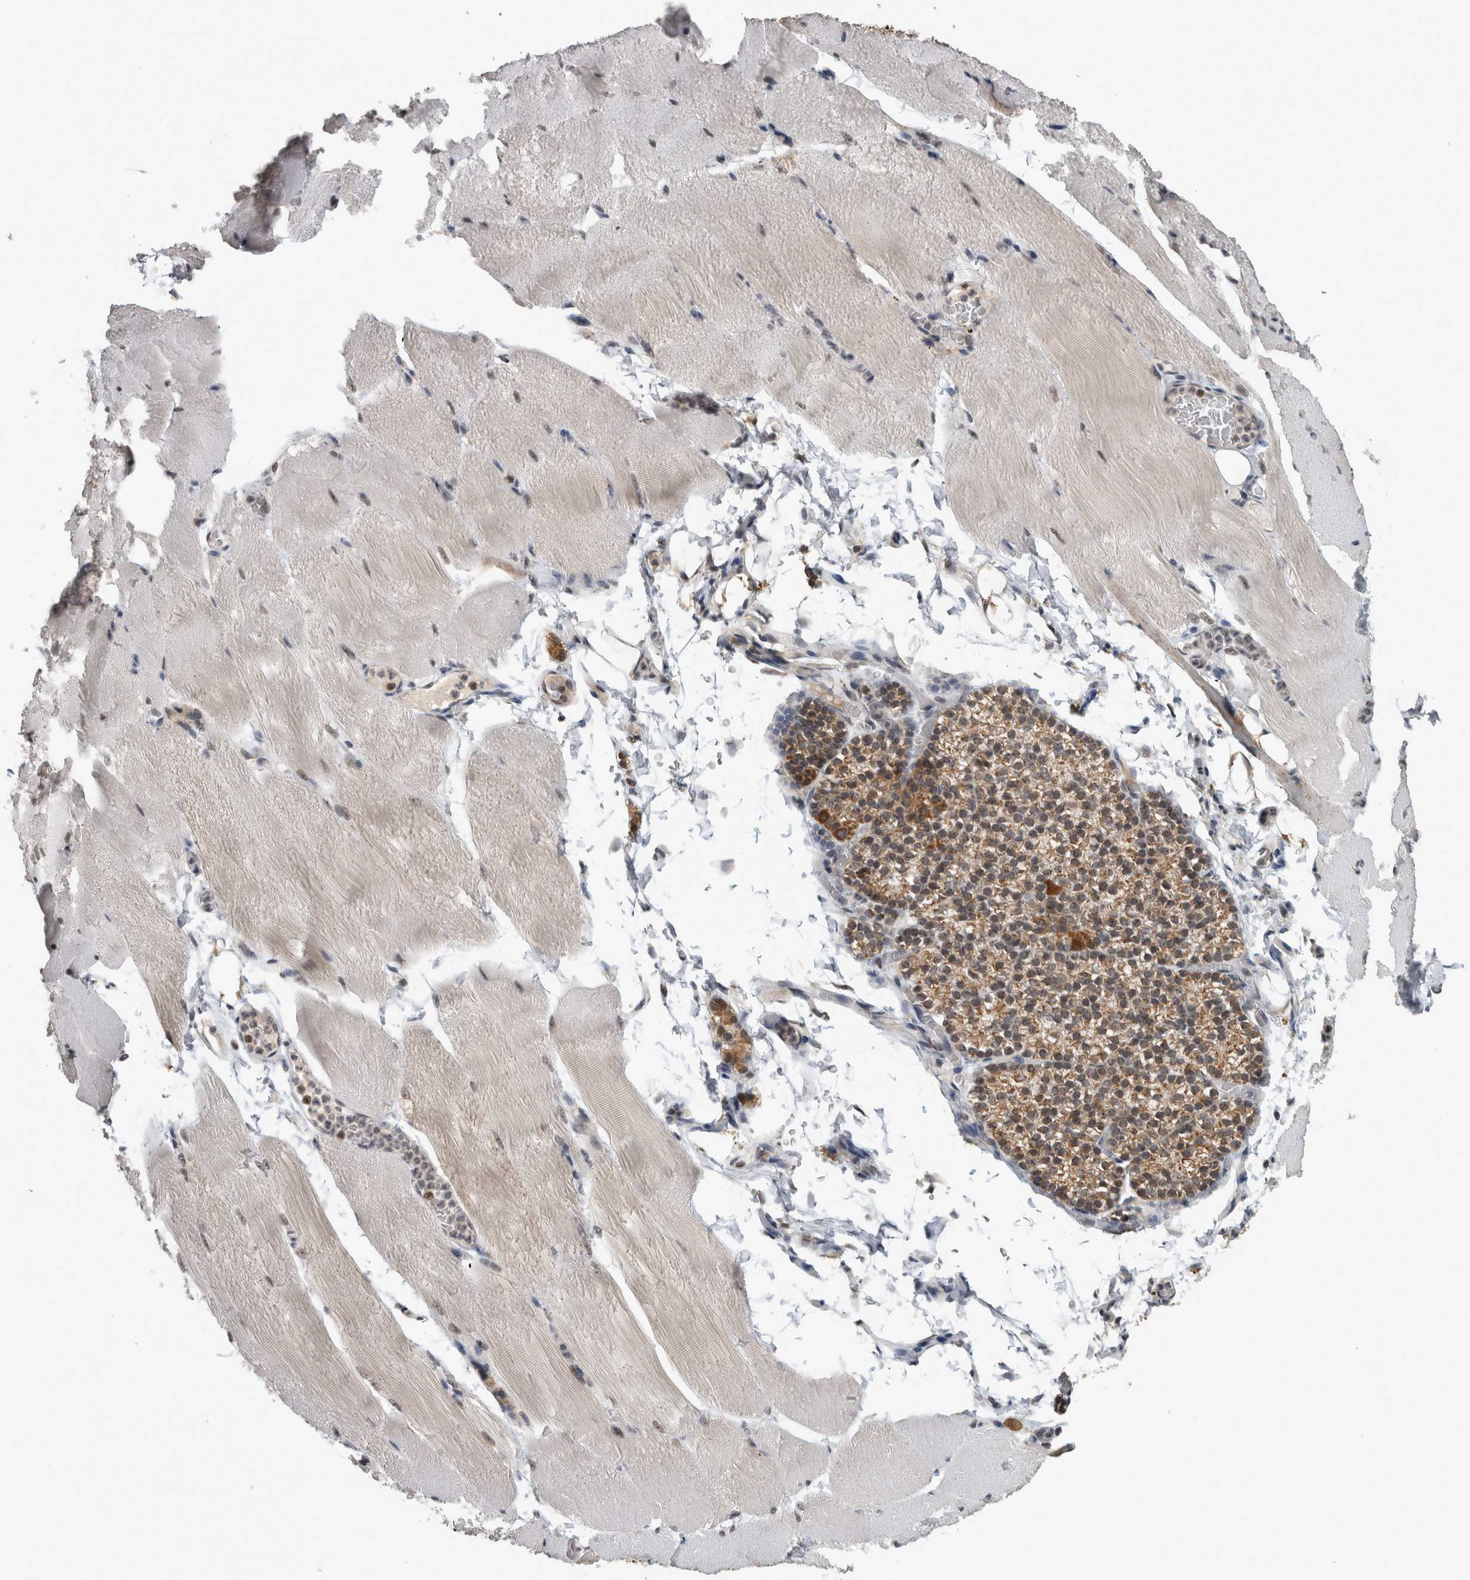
{"staining": {"intensity": "weak", "quantity": "25%-75%", "location": "nuclear"}, "tissue": "skeletal muscle", "cell_type": "Myocytes", "image_type": "normal", "snomed": [{"axis": "morphology", "description": "Normal tissue, NOS"}, {"axis": "topography", "description": "Skeletal muscle"}, {"axis": "topography", "description": "Parathyroid gland"}], "caption": "Immunohistochemical staining of benign human skeletal muscle displays low levels of weak nuclear staining in approximately 25%-75% of myocytes.", "gene": "OR2K2", "patient": {"sex": "female", "age": 37}}